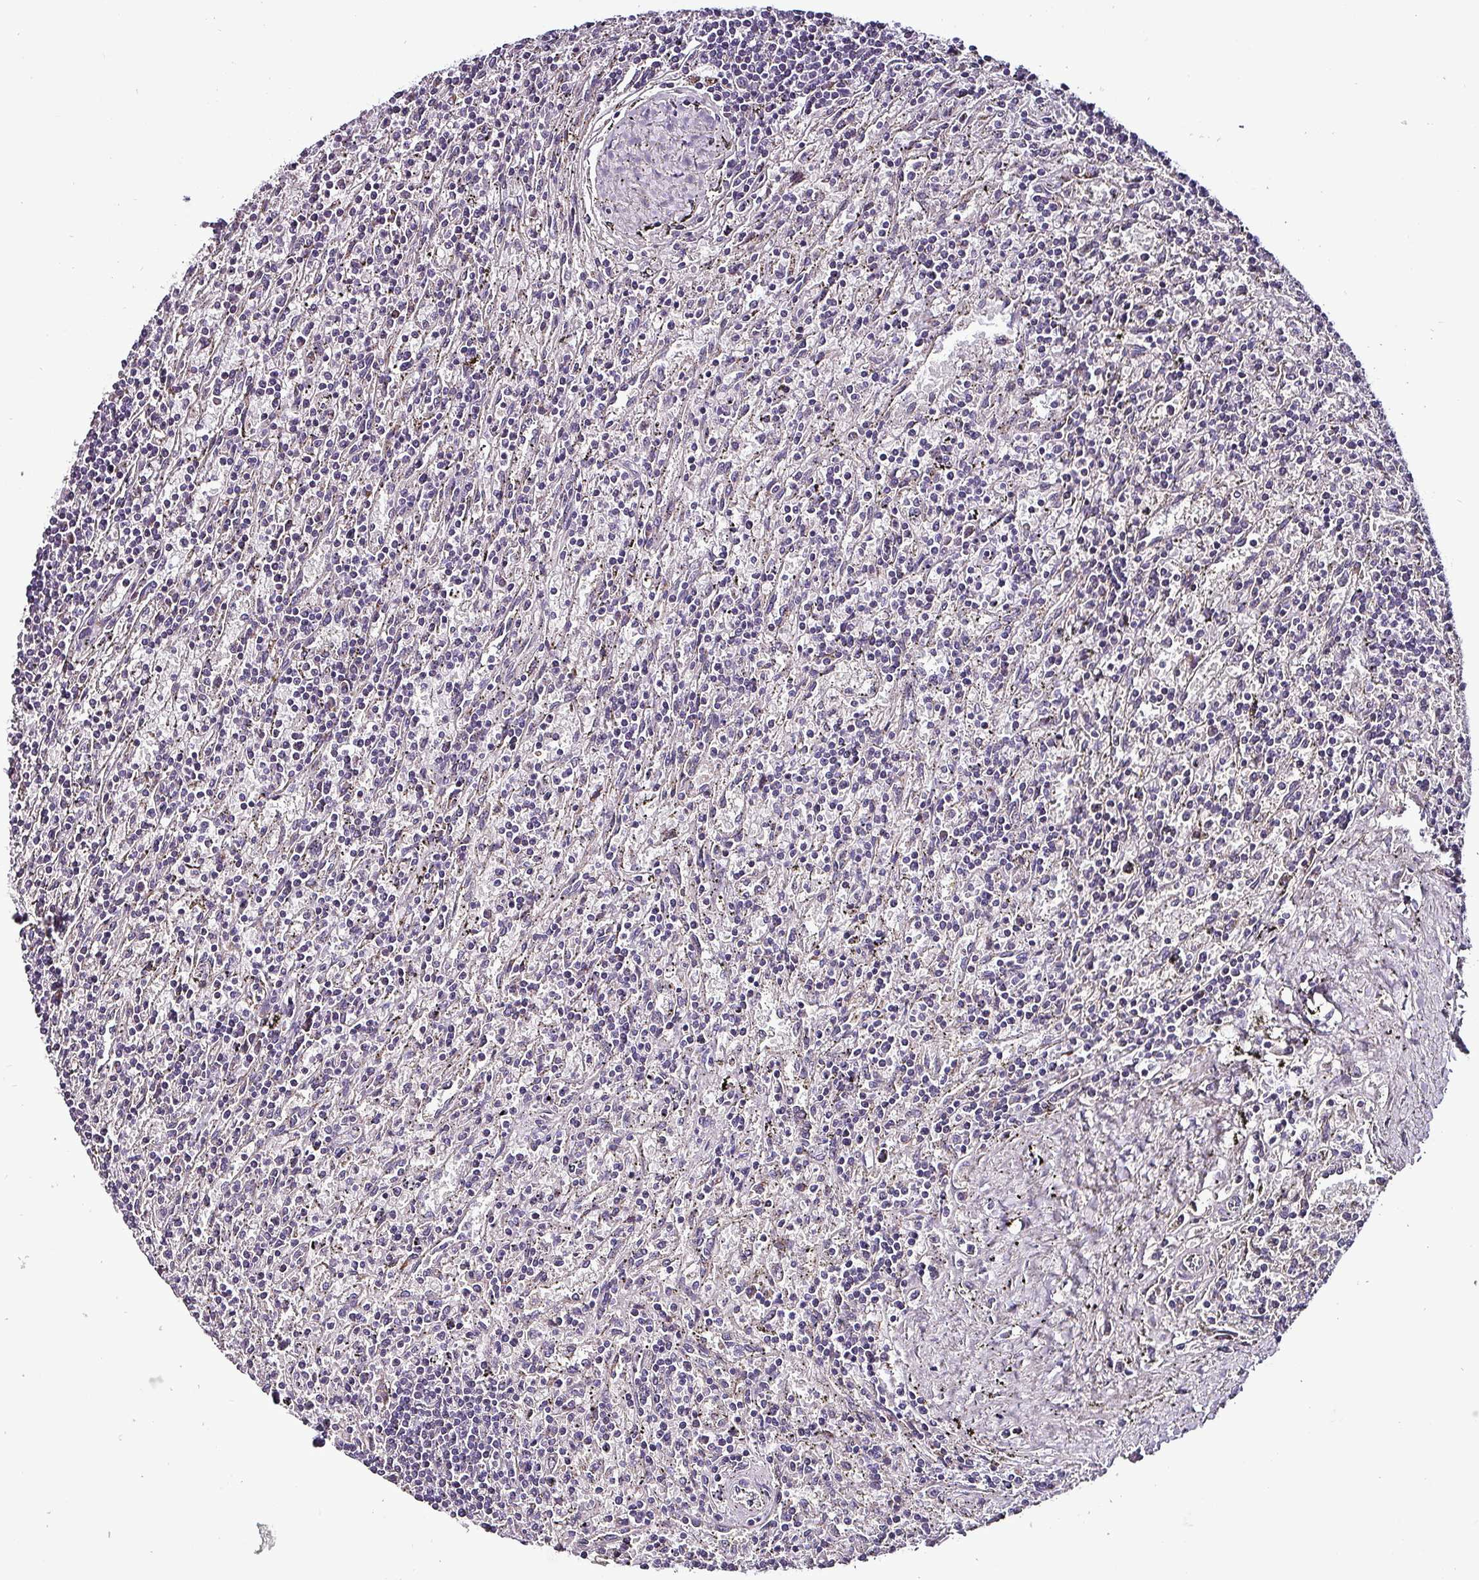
{"staining": {"intensity": "negative", "quantity": "none", "location": "none"}, "tissue": "lymphoma", "cell_type": "Tumor cells", "image_type": "cancer", "snomed": [{"axis": "morphology", "description": "Malignant lymphoma, non-Hodgkin's type, Low grade"}, {"axis": "topography", "description": "Spleen"}], "caption": "Immunohistochemistry of low-grade malignant lymphoma, non-Hodgkin's type displays no positivity in tumor cells.", "gene": "GRAPL", "patient": {"sex": "male", "age": 76}}